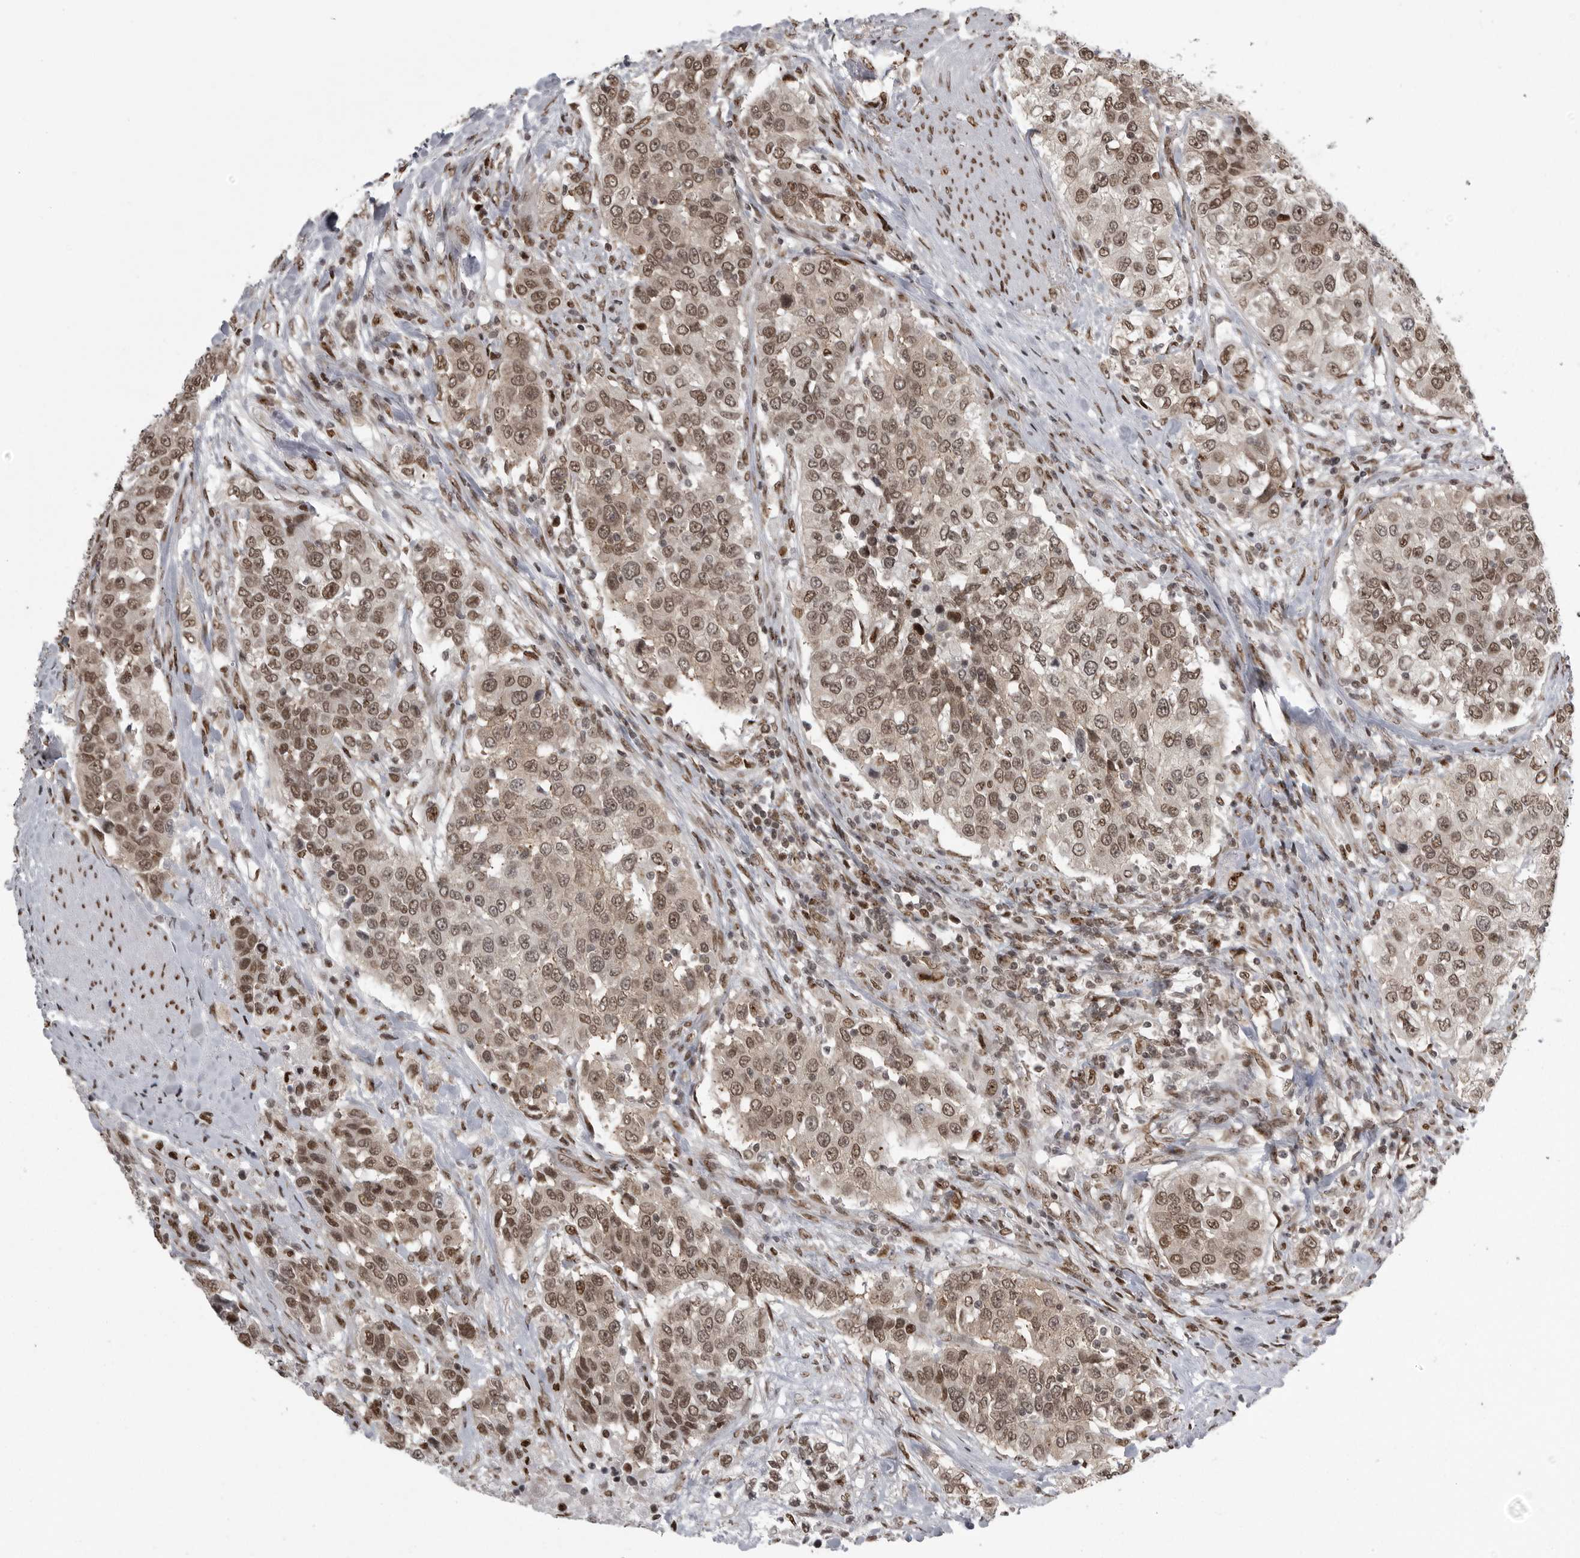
{"staining": {"intensity": "moderate", "quantity": ">75%", "location": "nuclear"}, "tissue": "urothelial cancer", "cell_type": "Tumor cells", "image_type": "cancer", "snomed": [{"axis": "morphology", "description": "Urothelial carcinoma, High grade"}, {"axis": "topography", "description": "Urinary bladder"}], "caption": "Moderate nuclear protein staining is present in about >75% of tumor cells in urothelial carcinoma (high-grade).", "gene": "YAF2", "patient": {"sex": "female", "age": 80}}